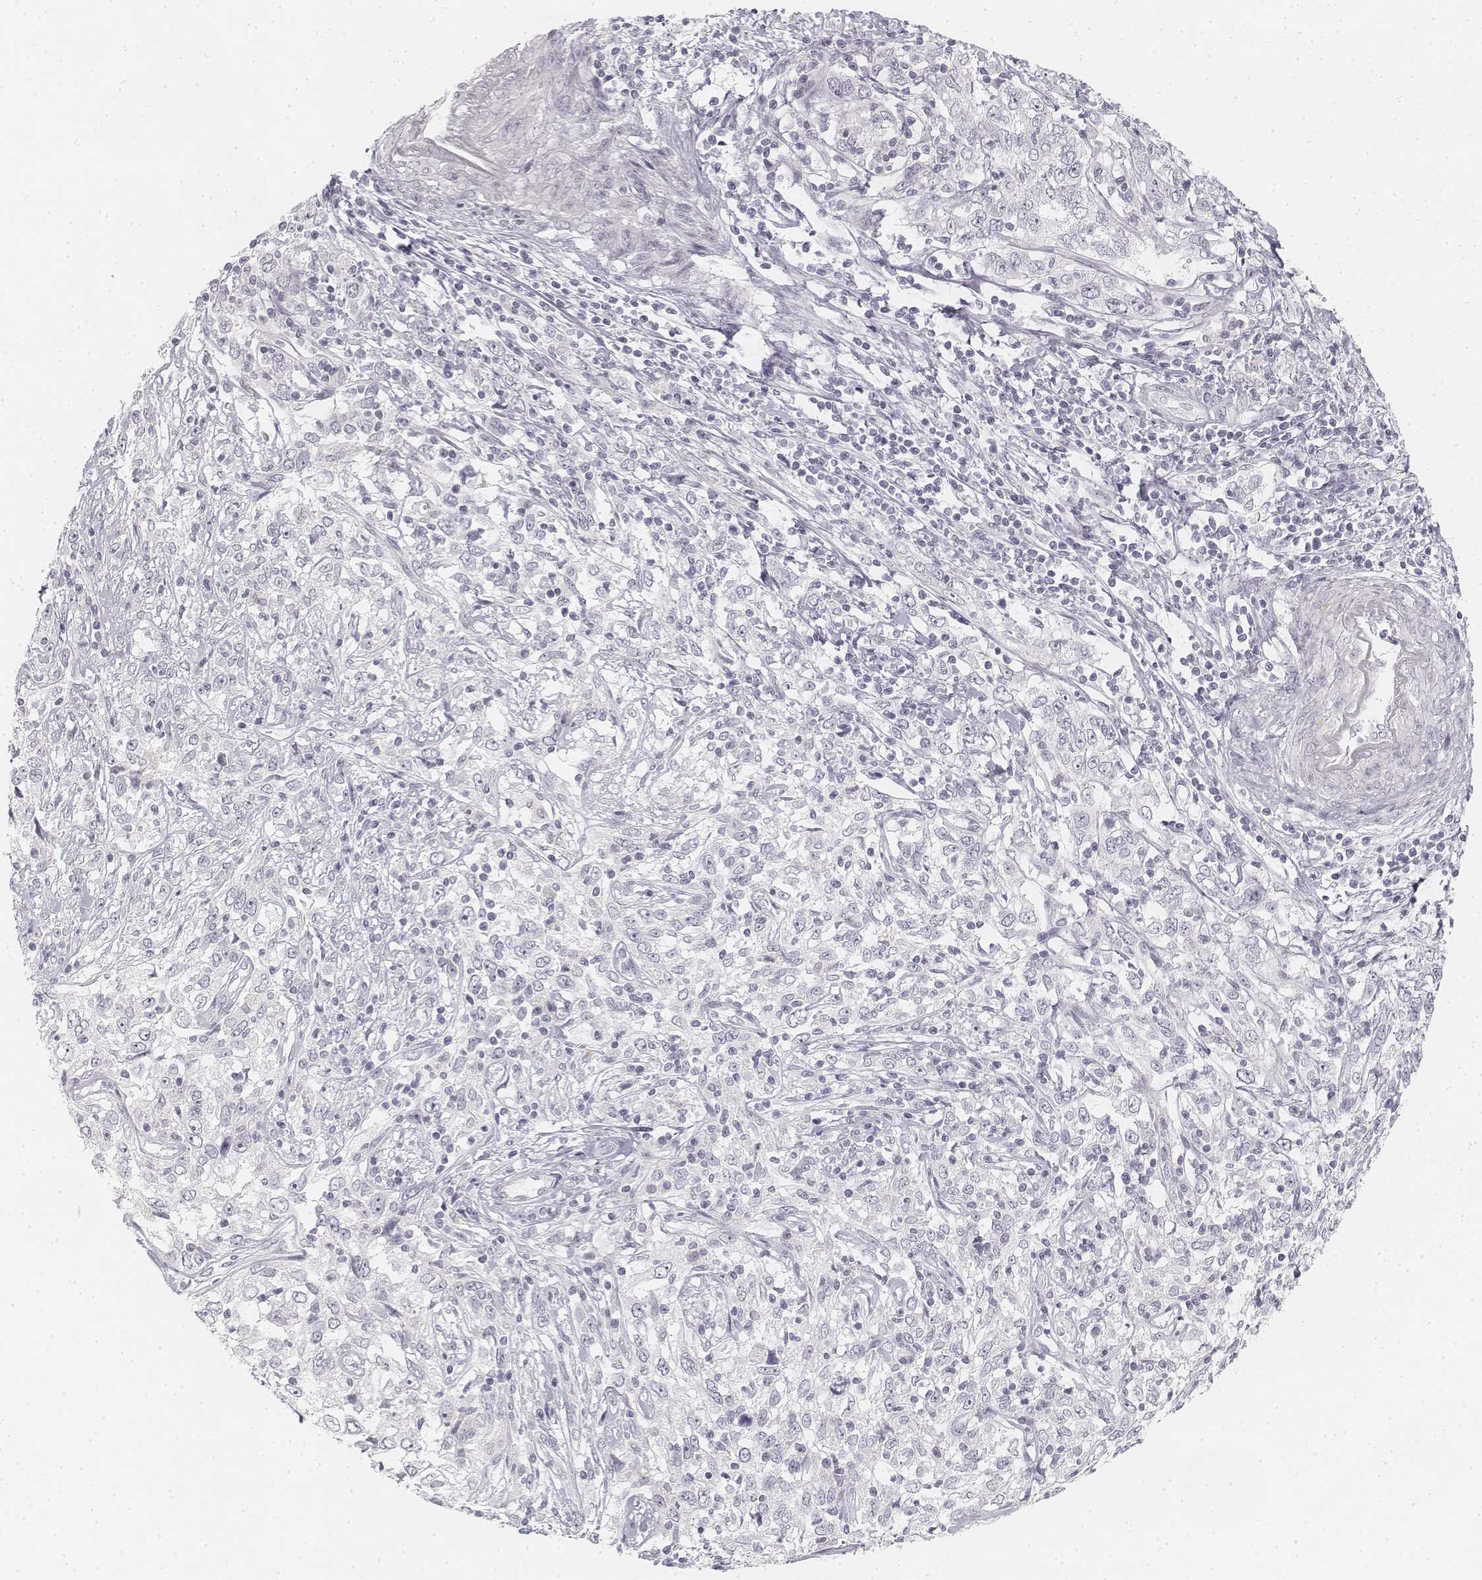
{"staining": {"intensity": "negative", "quantity": "none", "location": "none"}, "tissue": "cervical cancer", "cell_type": "Tumor cells", "image_type": "cancer", "snomed": [{"axis": "morphology", "description": "Adenocarcinoma, NOS"}, {"axis": "topography", "description": "Cervix"}], "caption": "Tumor cells show no significant protein staining in adenocarcinoma (cervical).", "gene": "DSG4", "patient": {"sex": "female", "age": 40}}